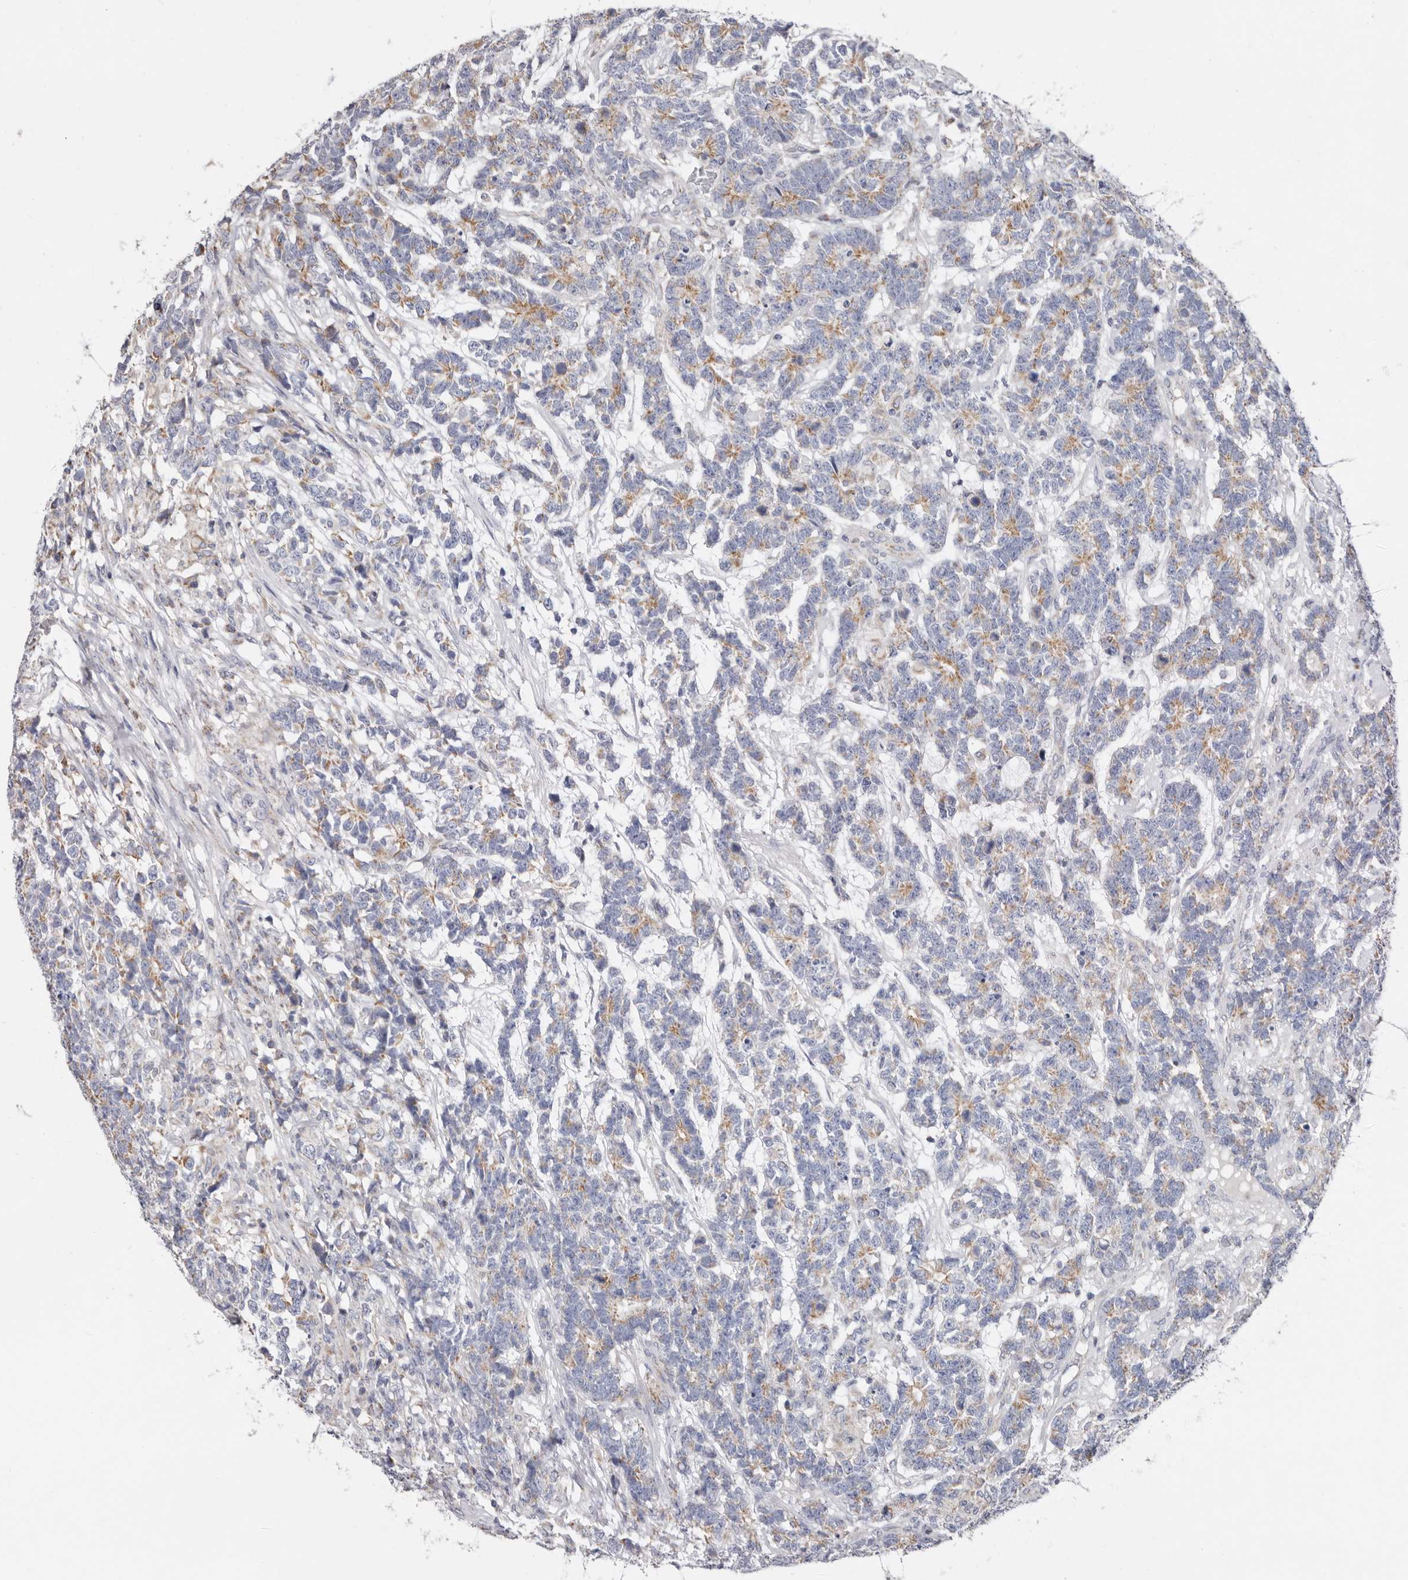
{"staining": {"intensity": "moderate", "quantity": "<25%", "location": "cytoplasmic/membranous"}, "tissue": "testis cancer", "cell_type": "Tumor cells", "image_type": "cancer", "snomed": [{"axis": "morphology", "description": "Carcinoma, Embryonal, NOS"}, {"axis": "topography", "description": "Testis"}], "caption": "Immunohistochemical staining of human testis embryonal carcinoma exhibits moderate cytoplasmic/membranous protein staining in about <25% of tumor cells.", "gene": "RSPO2", "patient": {"sex": "male", "age": 26}}